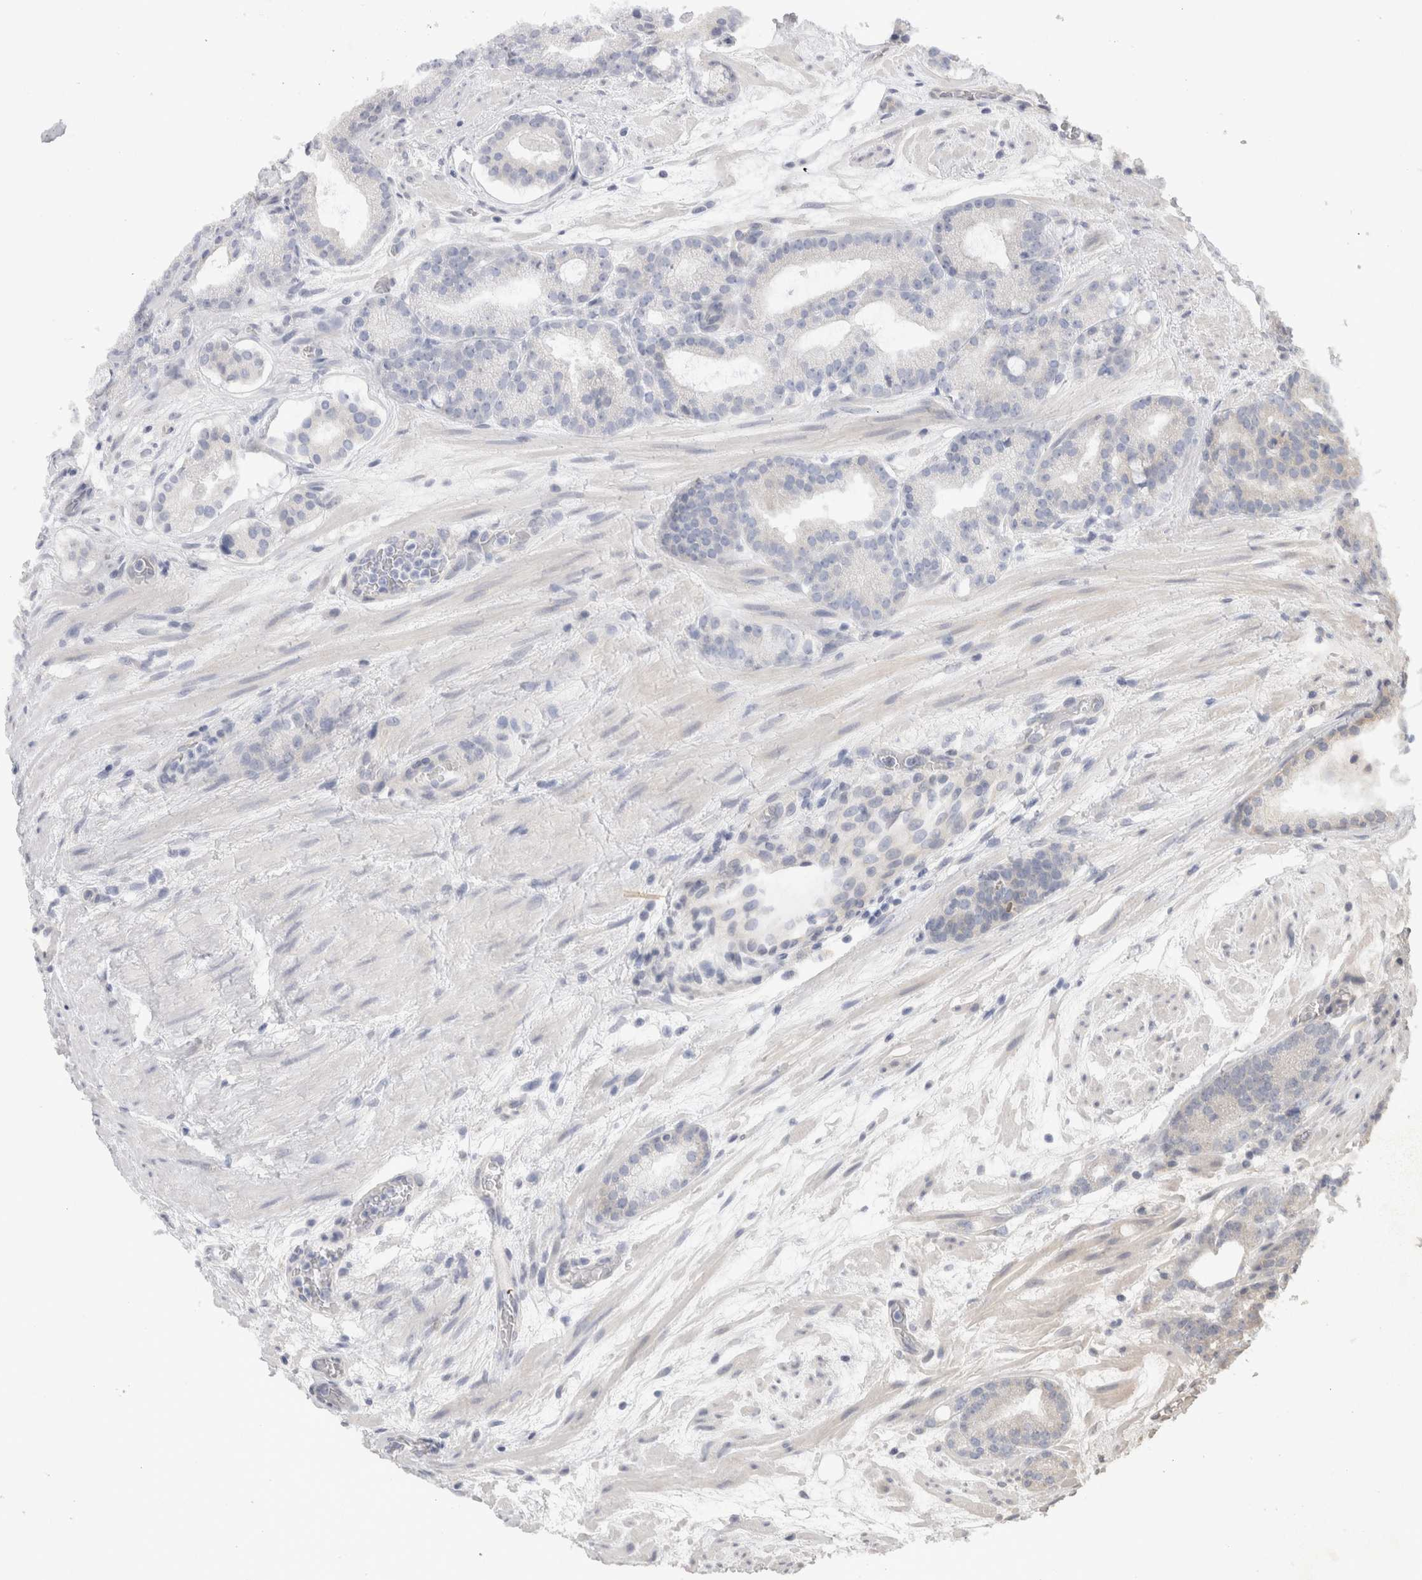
{"staining": {"intensity": "negative", "quantity": "none", "location": "none"}, "tissue": "prostate cancer", "cell_type": "Tumor cells", "image_type": "cancer", "snomed": [{"axis": "morphology", "description": "Adenocarcinoma, Low grade"}, {"axis": "topography", "description": "Prostate"}], "caption": "Tumor cells show no significant staining in prostate low-grade adenocarcinoma.", "gene": "SYTL5", "patient": {"sex": "male", "age": 69}}